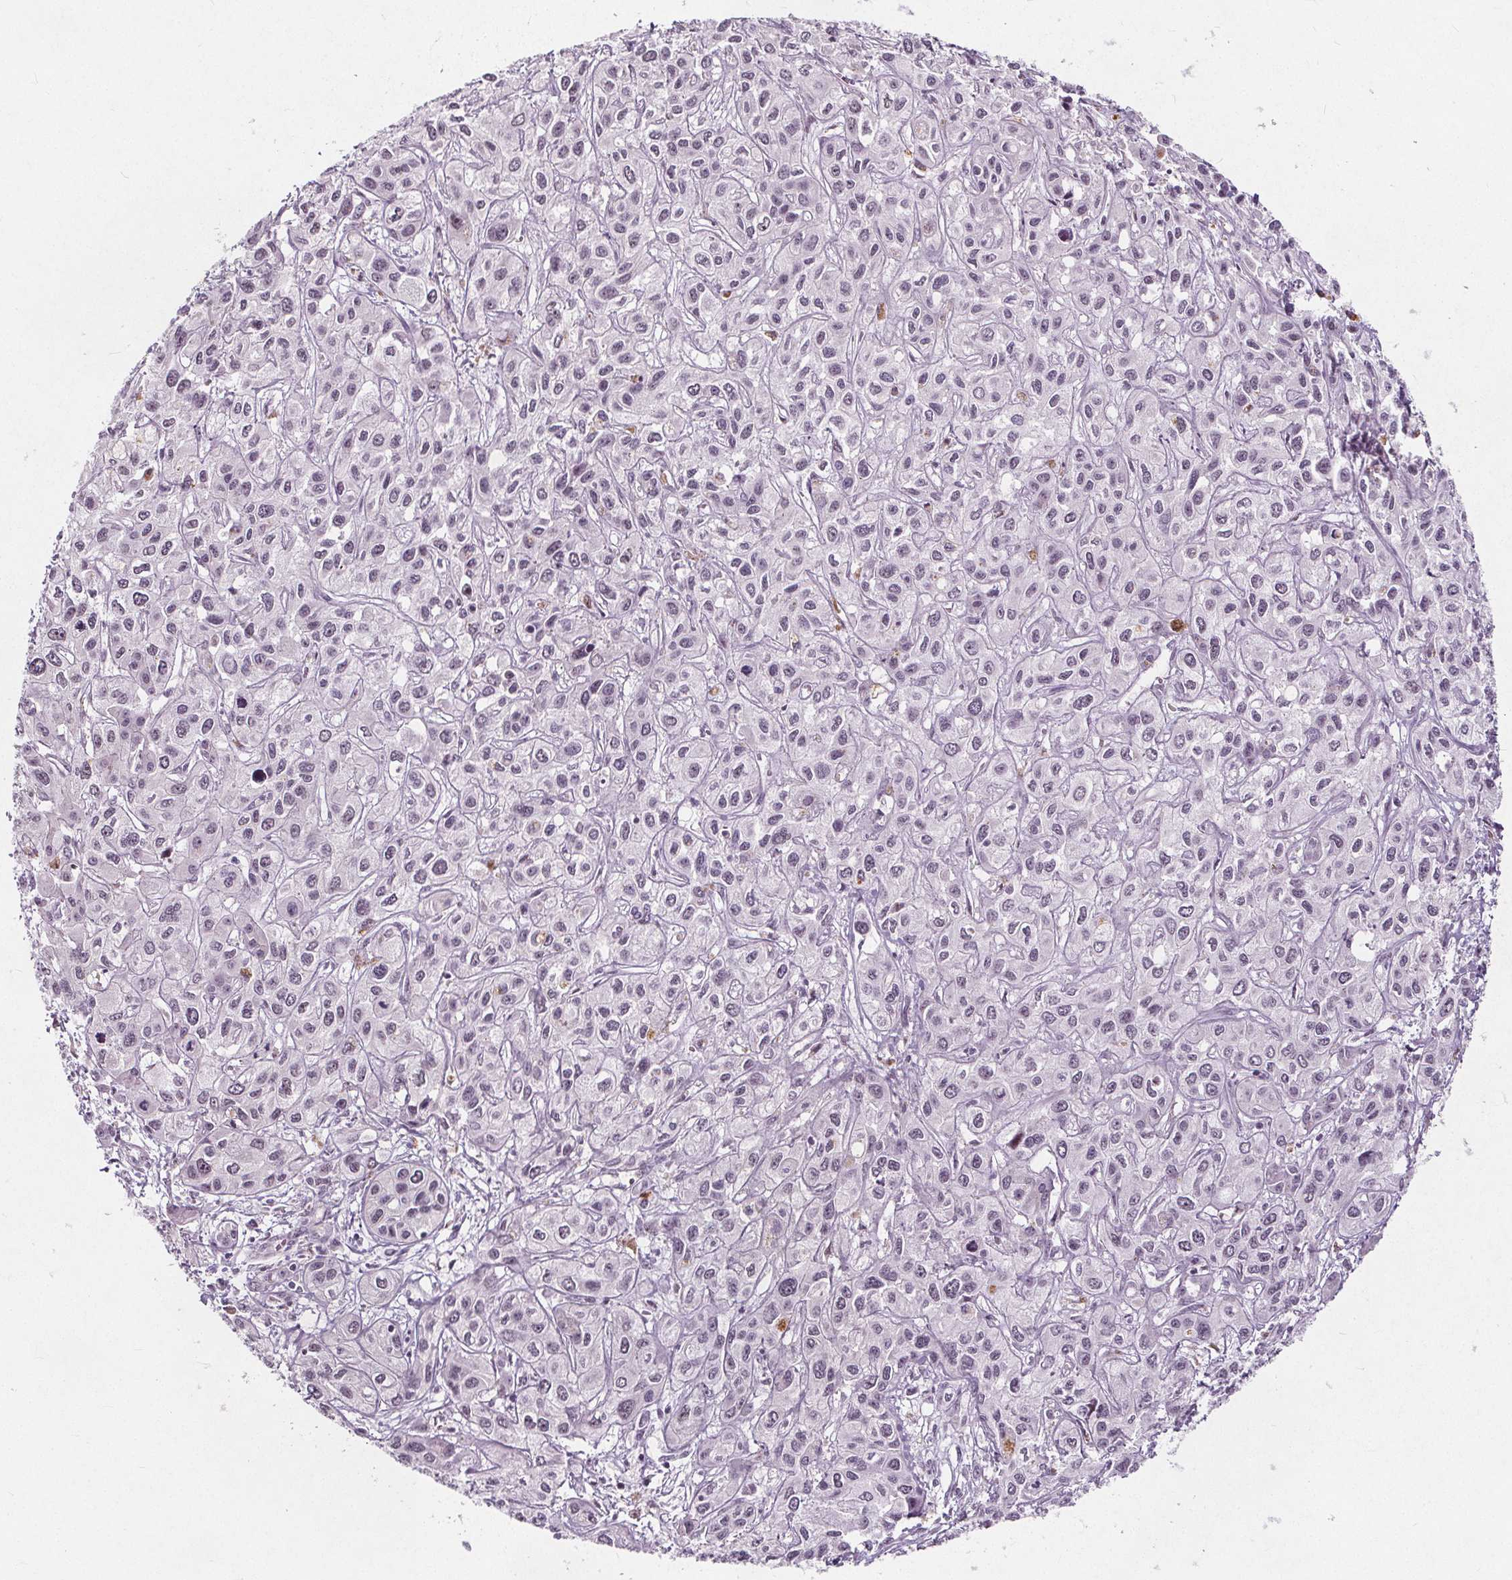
{"staining": {"intensity": "negative", "quantity": "none", "location": "none"}, "tissue": "liver cancer", "cell_type": "Tumor cells", "image_type": "cancer", "snomed": [{"axis": "morphology", "description": "Cholangiocarcinoma"}, {"axis": "topography", "description": "Liver"}], "caption": "Histopathology image shows no protein staining in tumor cells of liver cancer (cholangiocarcinoma) tissue.", "gene": "TAF6L", "patient": {"sex": "female", "age": 66}}